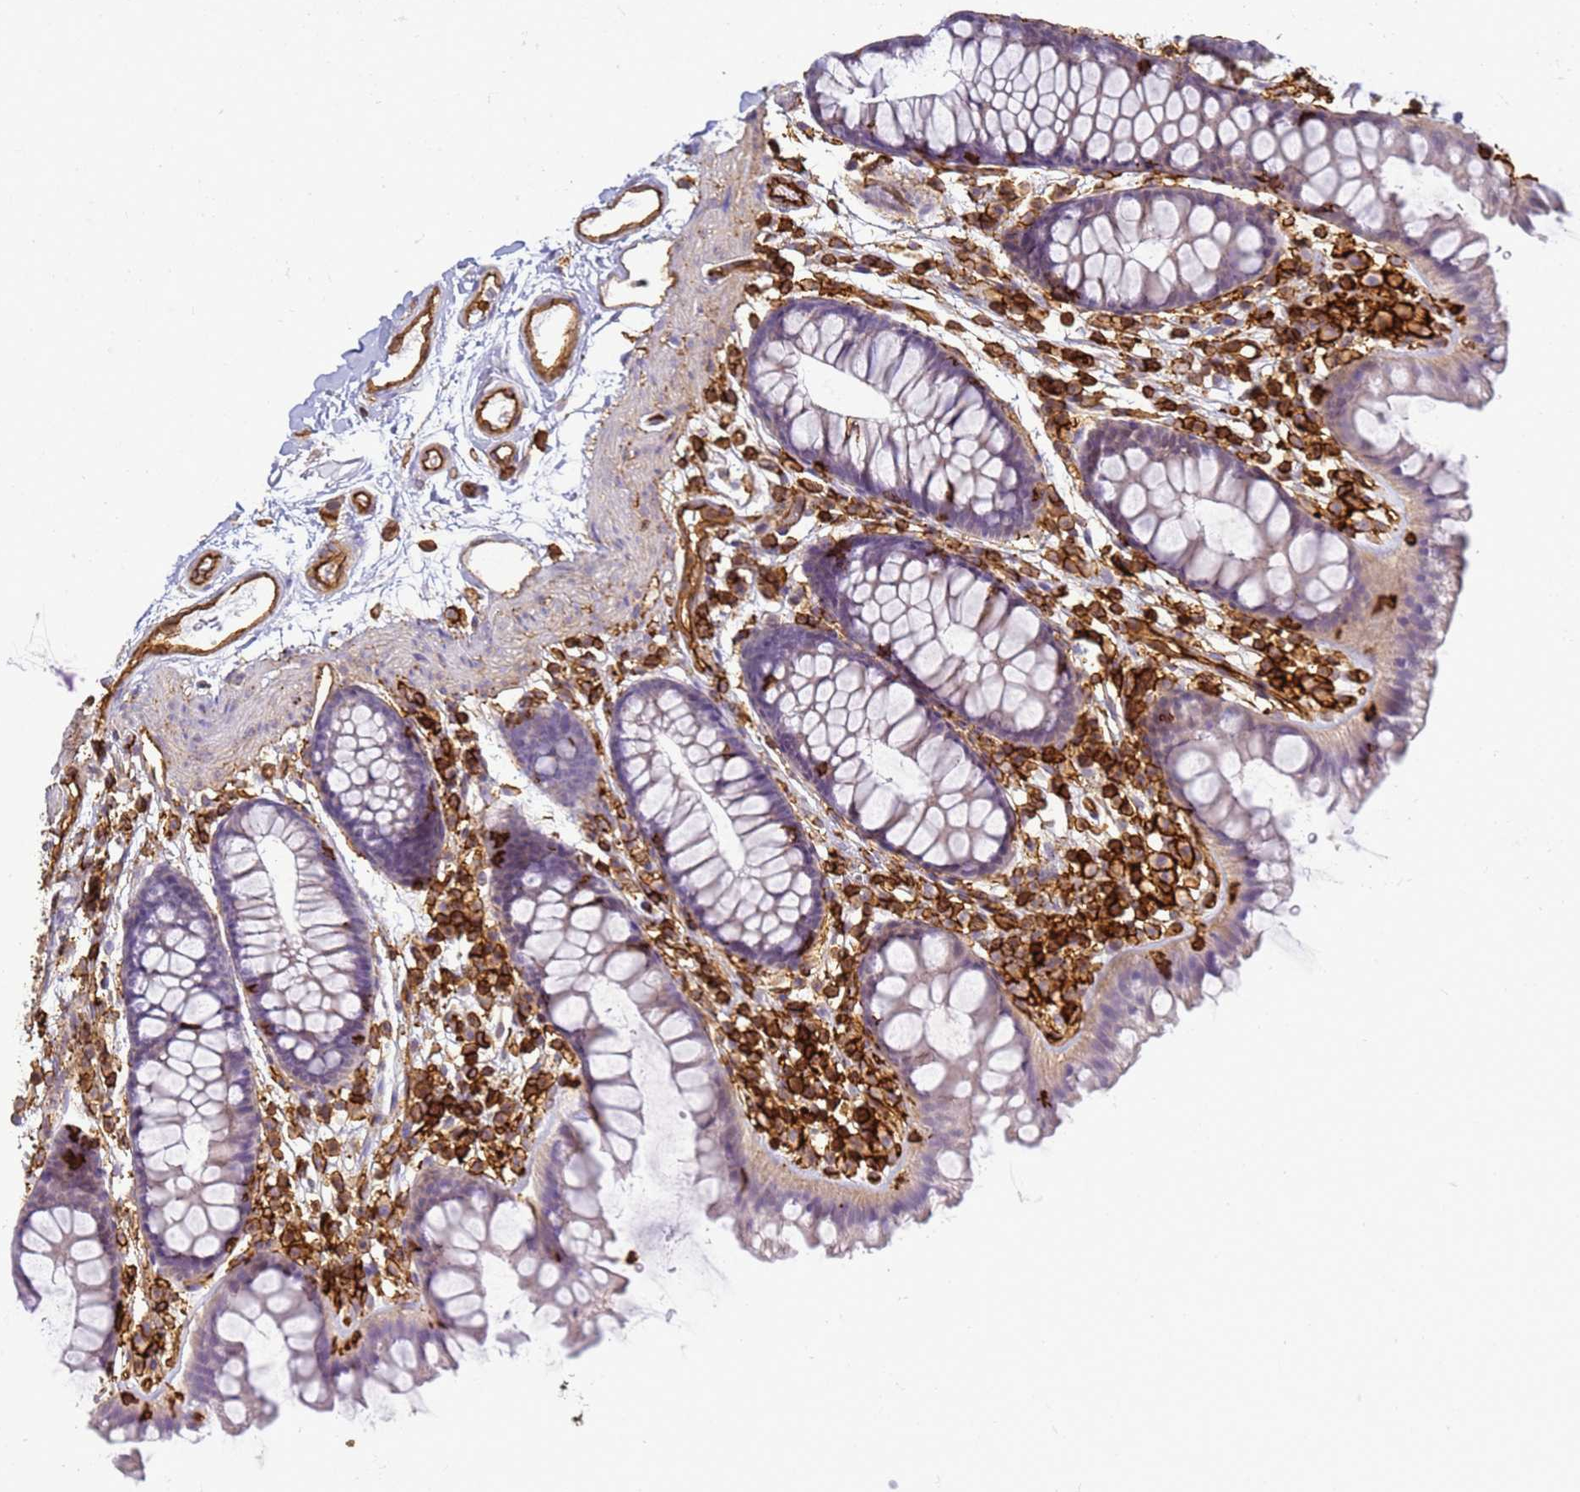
{"staining": {"intensity": "strong", "quantity": ">75%", "location": "cytoplasmic/membranous"}, "tissue": "colon", "cell_type": "Endothelial cells", "image_type": "normal", "snomed": [{"axis": "morphology", "description": "Normal tissue, NOS"}, {"axis": "topography", "description": "Colon"}], "caption": "A brown stain labels strong cytoplasmic/membranous expression of a protein in endothelial cells of unremarkable human colon.", "gene": "ZBTB8OS", "patient": {"sex": "female", "age": 62}}